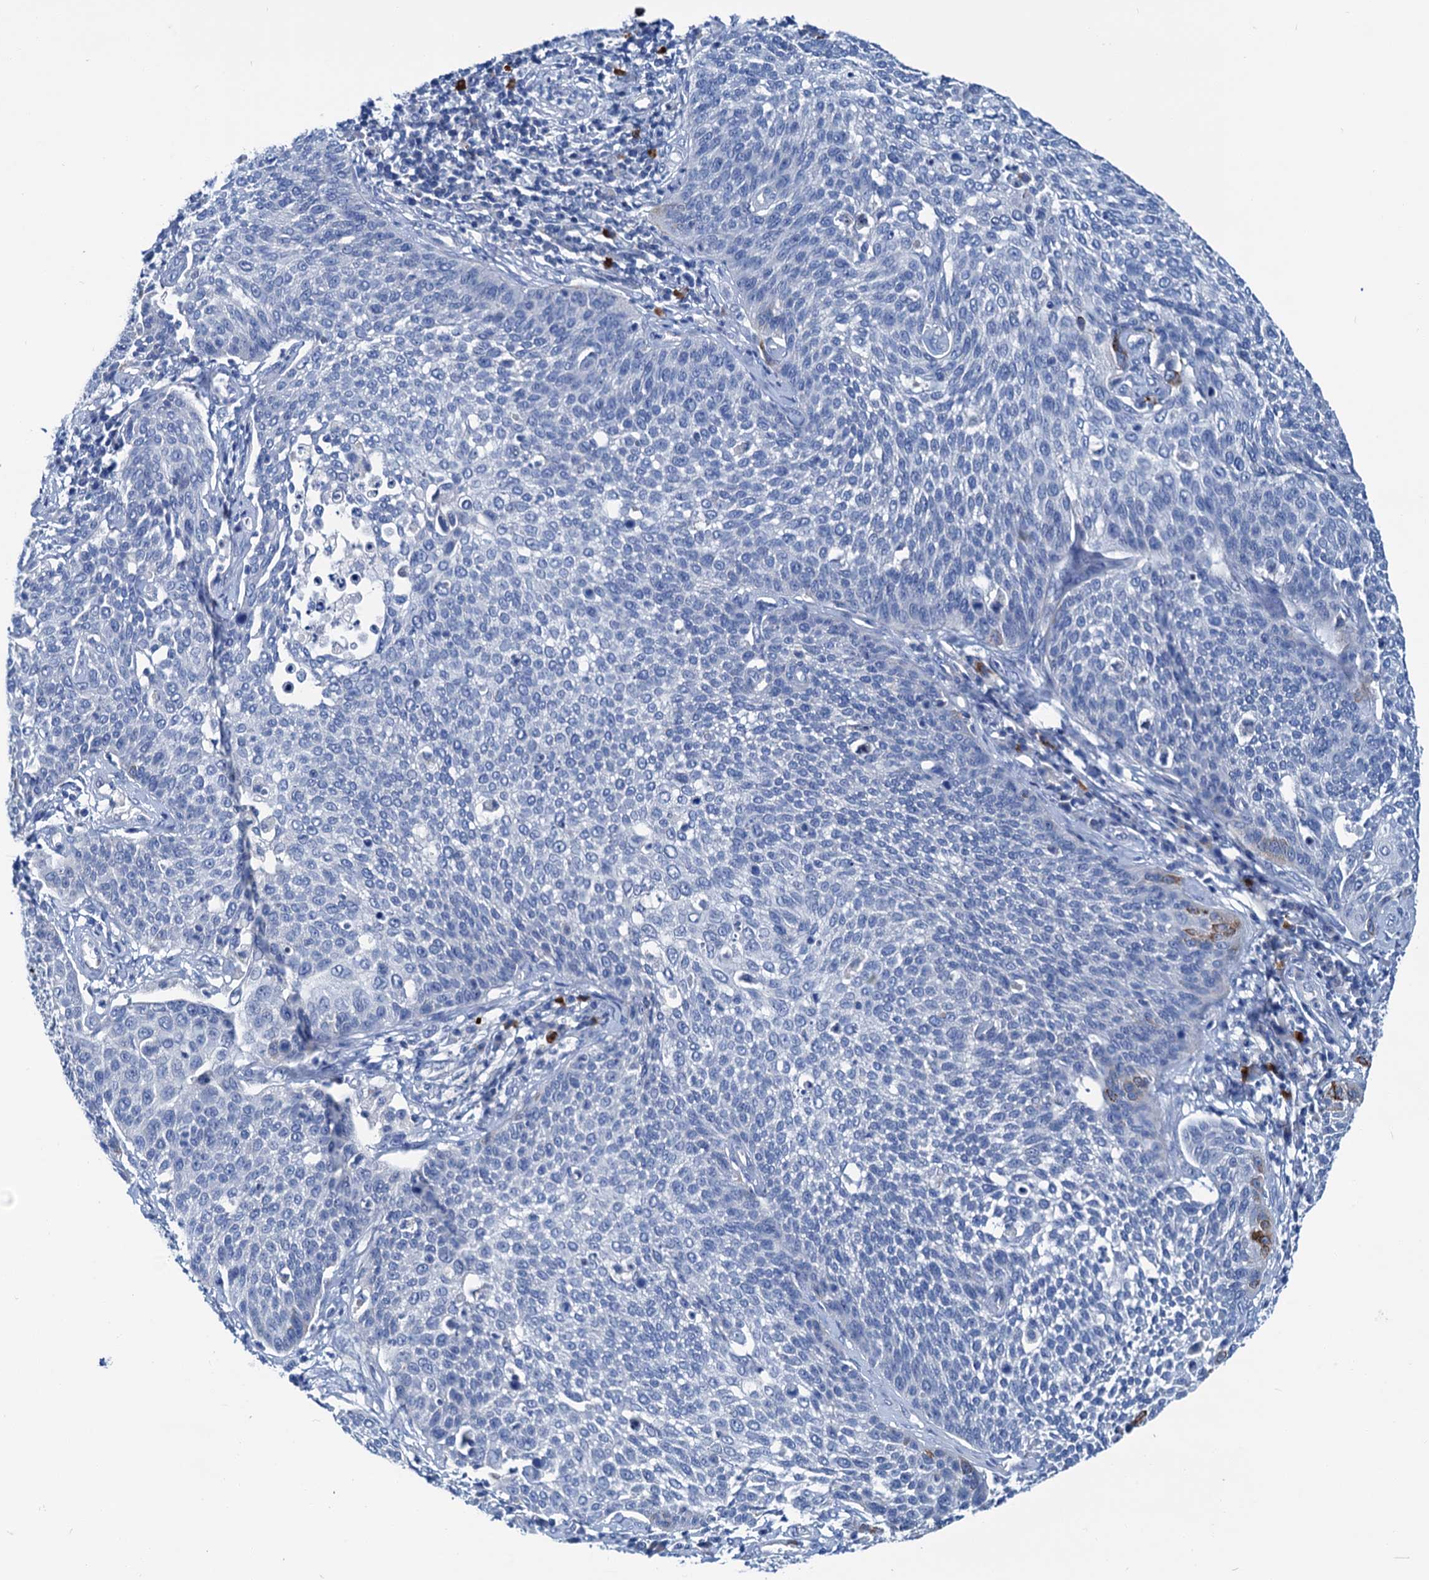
{"staining": {"intensity": "negative", "quantity": "none", "location": "none"}, "tissue": "cervical cancer", "cell_type": "Tumor cells", "image_type": "cancer", "snomed": [{"axis": "morphology", "description": "Squamous cell carcinoma, NOS"}, {"axis": "topography", "description": "Cervix"}], "caption": "This is an immunohistochemistry (IHC) image of human squamous cell carcinoma (cervical). There is no staining in tumor cells.", "gene": "KNDC1", "patient": {"sex": "female", "age": 34}}